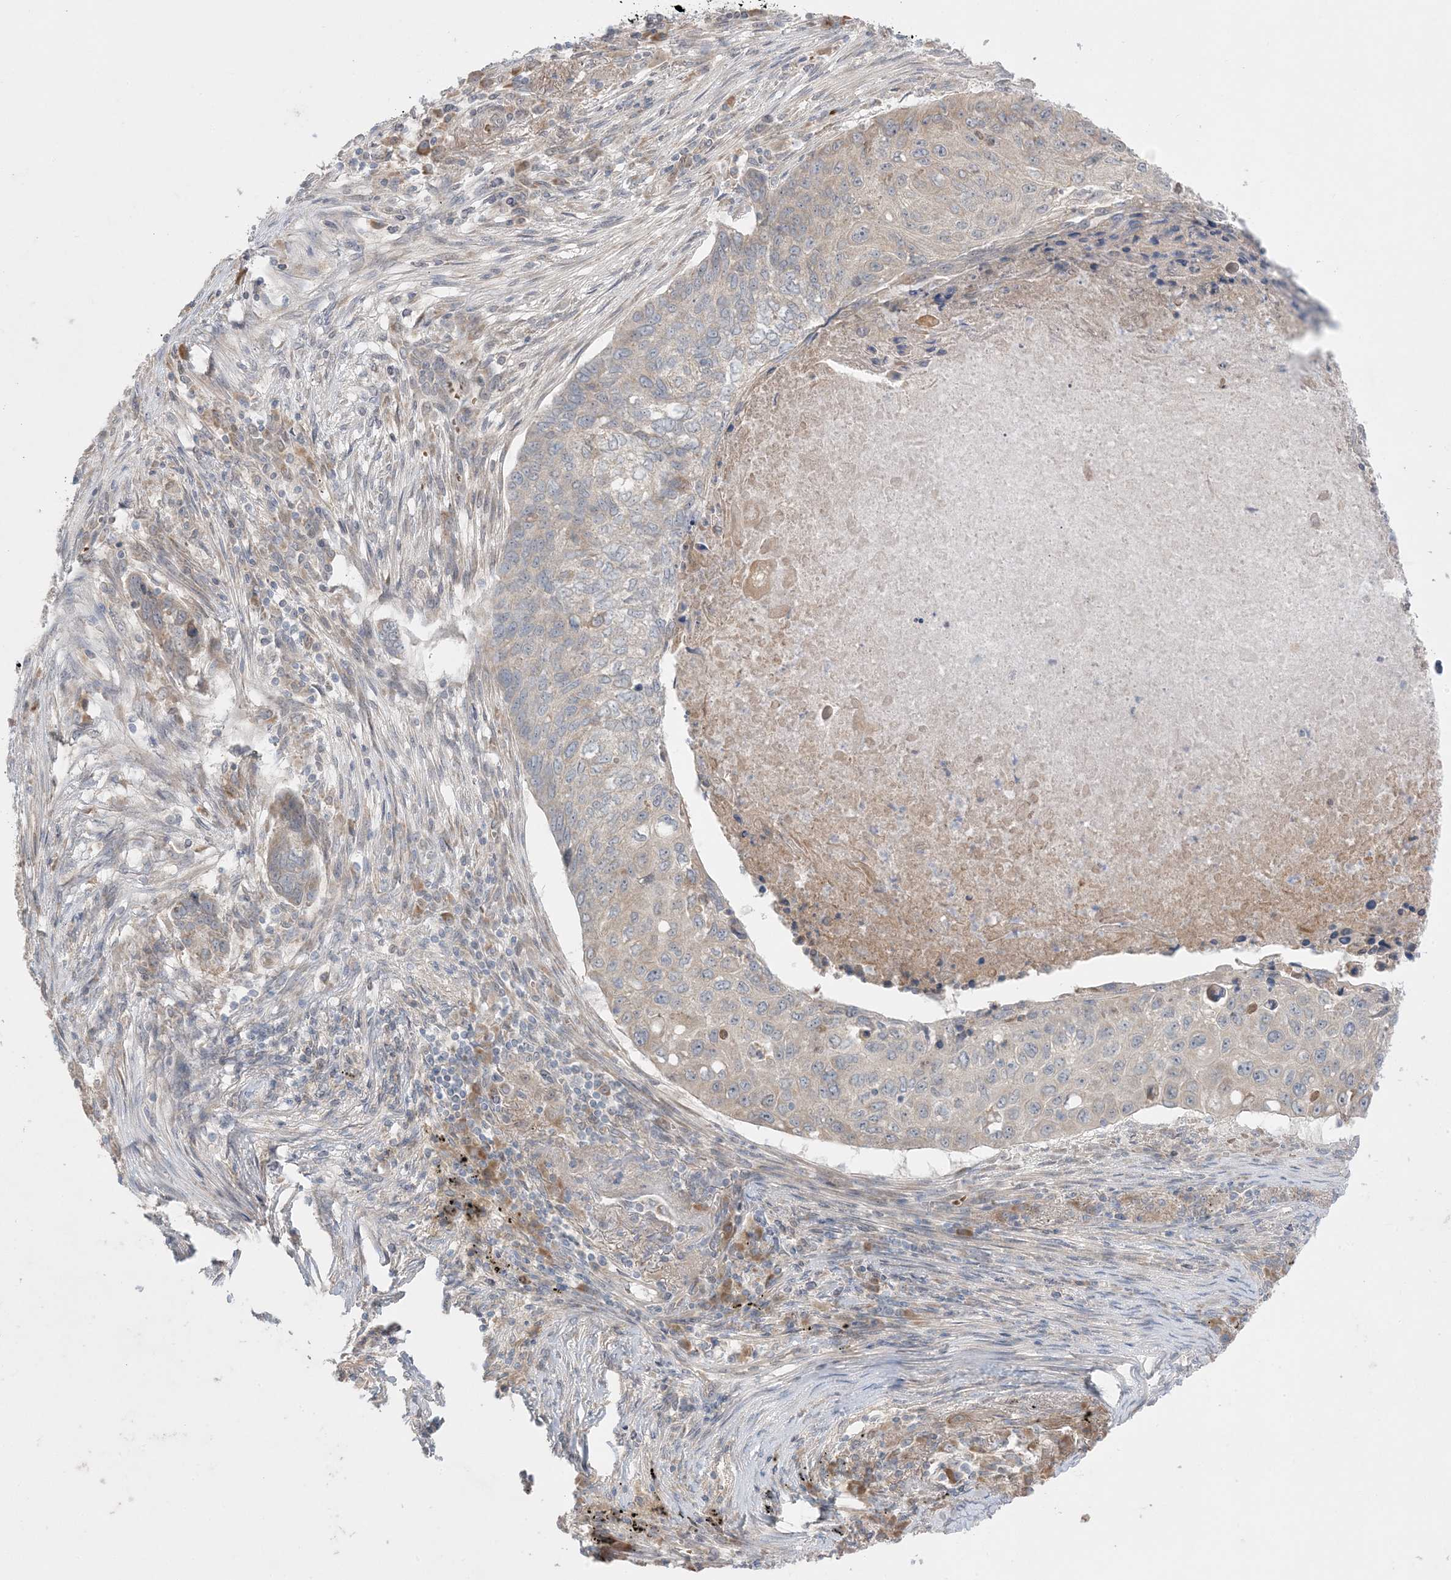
{"staining": {"intensity": "weak", "quantity": "<25%", "location": "cytoplasmic/membranous"}, "tissue": "lung cancer", "cell_type": "Tumor cells", "image_type": "cancer", "snomed": [{"axis": "morphology", "description": "Squamous cell carcinoma, NOS"}, {"axis": "topography", "description": "Lung"}], "caption": "DAB (3,3'-diaminobenzidine) immunohistochemical staining of human lung squamous cell carcinoma shows no significant positivity in tumor cells.", "gene": "MMGT1", "patient": {"sex": "female", "age": 63}}